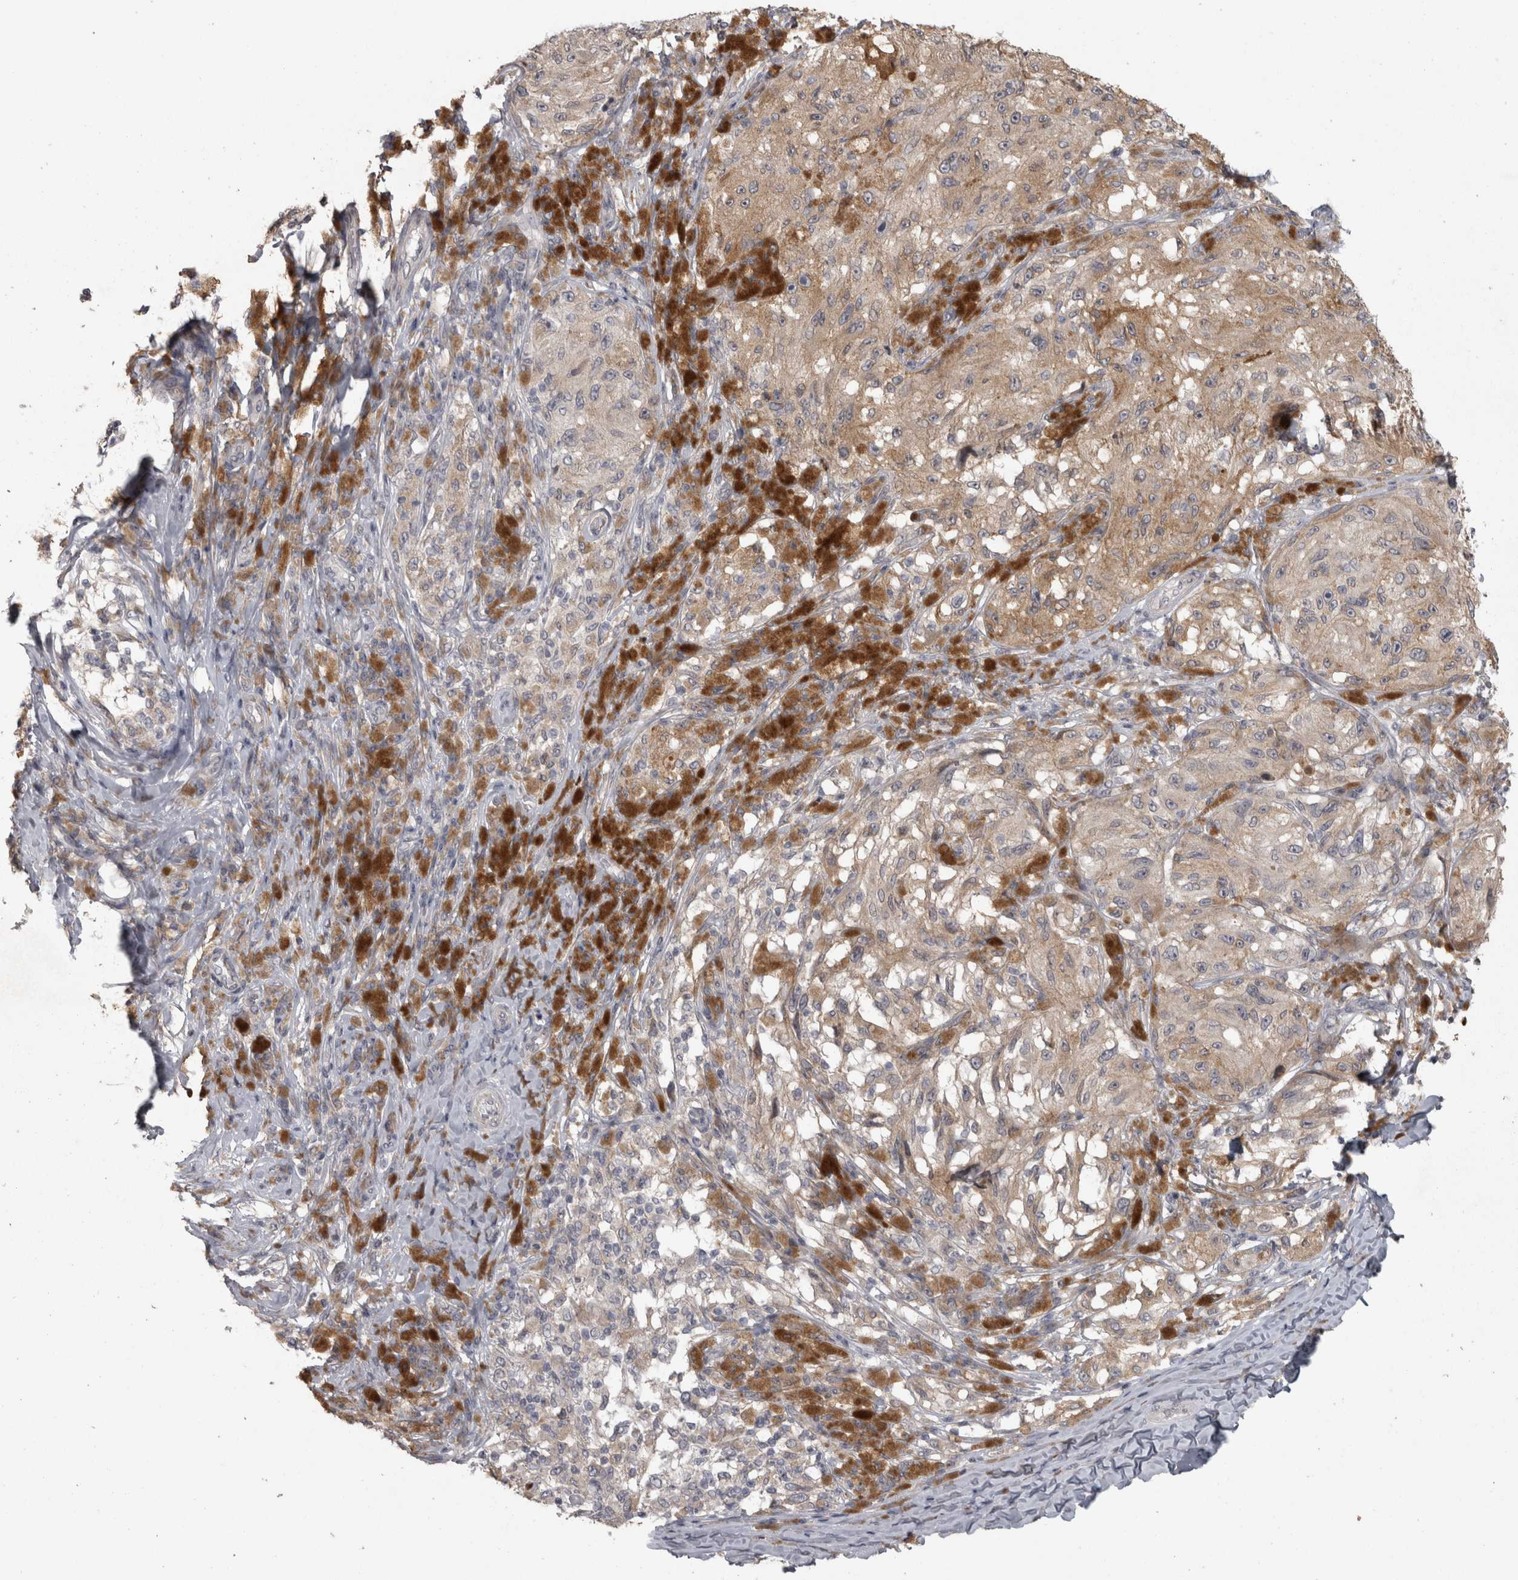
{"staining": {"intensity": "weak", "quantity": ">75%", "location": "cytoplasmic/membranous"}, "tissue": "melanoma", "cell_type": "Tumor cells", "image_type": "cancer", "snomed": [{"axis": "morphology", "description": "Malignant melanoma, NOS"}, {"axis": "topography", "description": "Skin"}], "caption": "Immunohistochemistry (IHC) of malignant melanoma shows low levels of weak cytoplasmic/membranous positivity in approximately >75% of tumor cells.", "gene": "RAB29", "patient": {"sex": "female", "age": 73}}